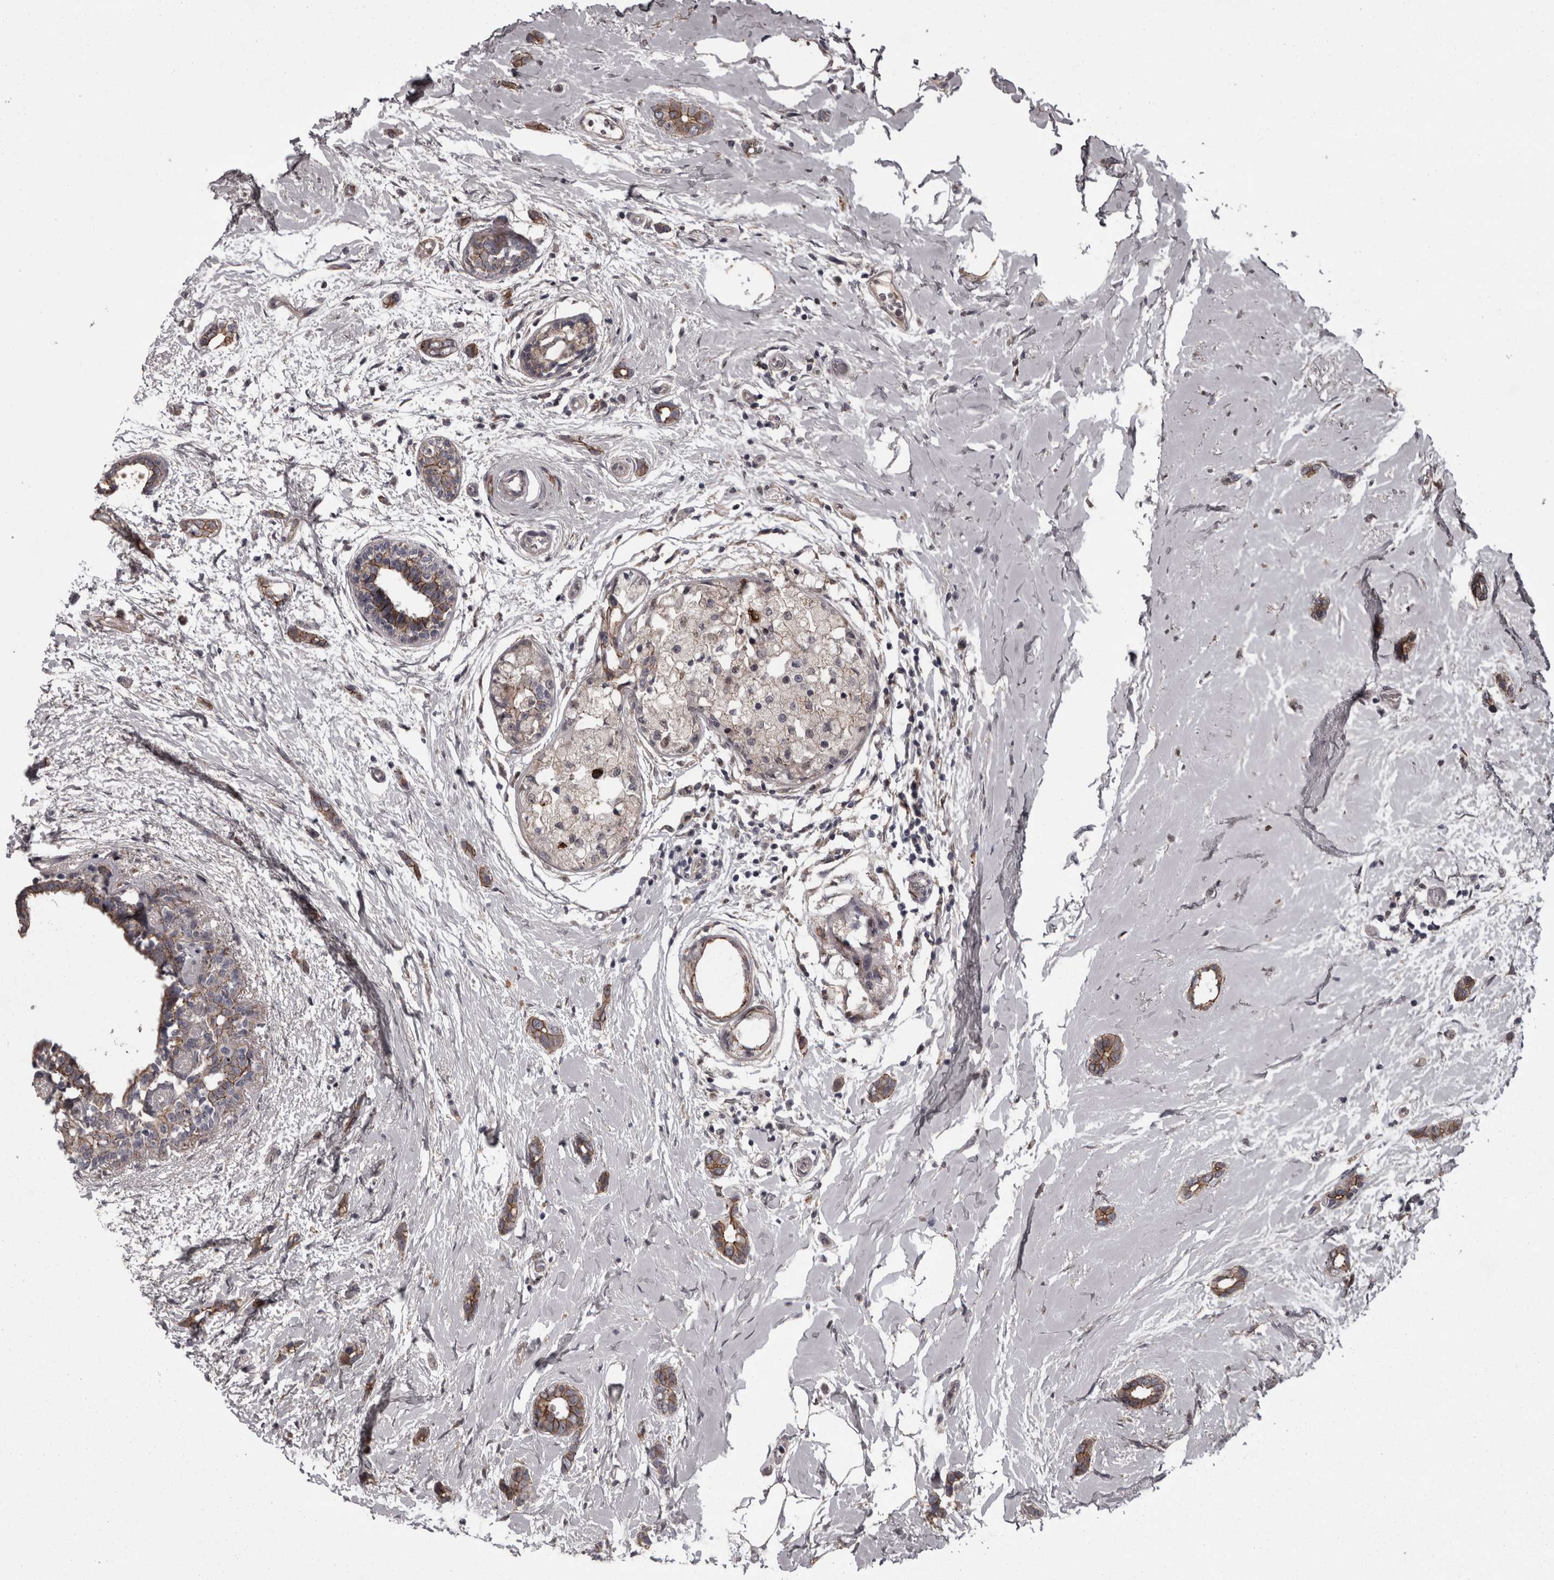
{"staining": {"intensity": "moderate", "quantity": "25%-75%", "location": "cytoplasmic/membranous"}, "tissue": "breast cancer", "cell_type": "Tumor cells", "image_type": "cancer", "snomed": [{"axis": "morphology", "description": "Duct carcinoma"}, {"axis": "topography", "description": "Breast"}], "caption": "Immunohistochemical staining of human breast cancer (intraductal carcinoma) demonstrates medium levels of moderate cytoplasmic/membranous protein staining in approximately 25%-75% of tumor cells.", "gene": "PCDH17", "patient": {"sex": "female", "age": 55}}